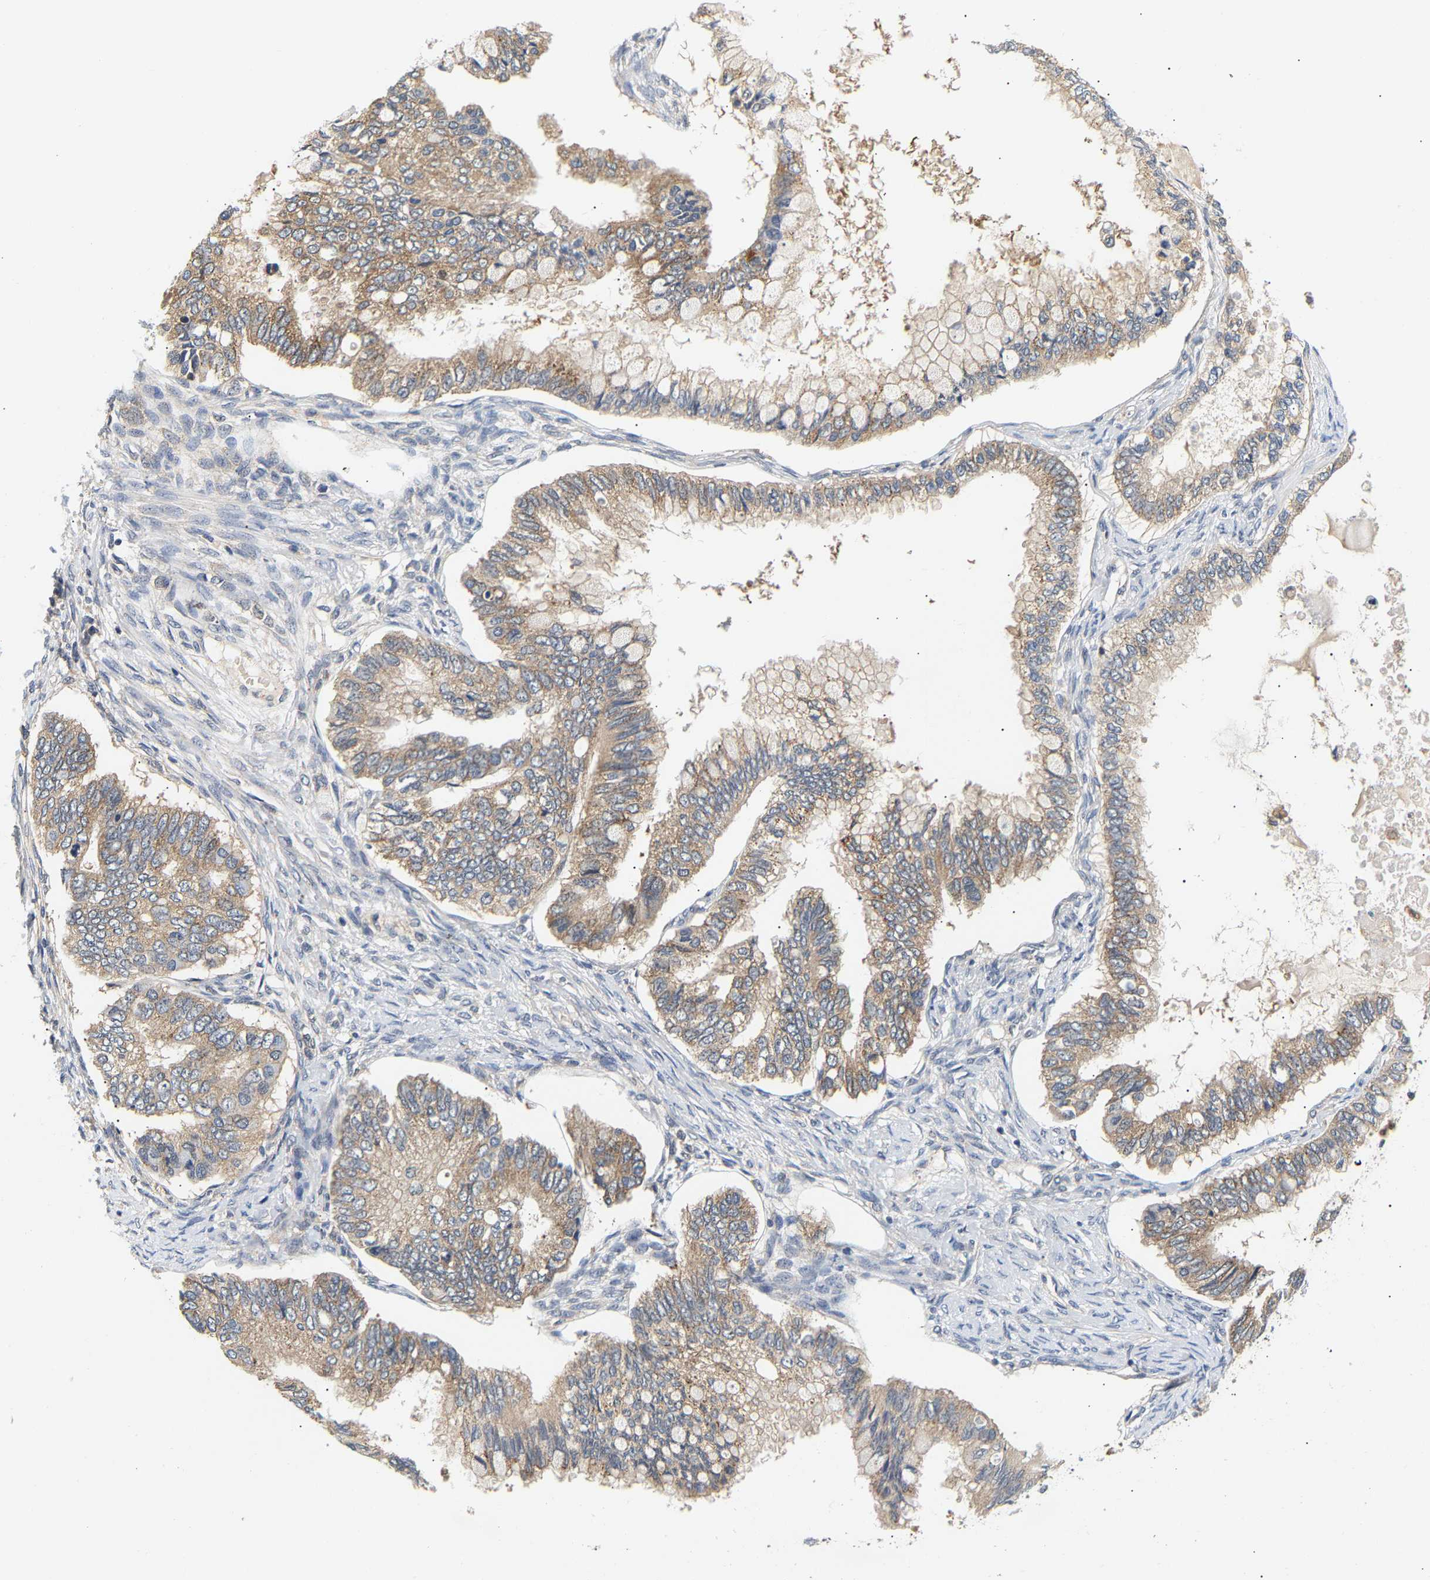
{"staining": {"intensity": "weak", "quantity": ">75%", "location": "cytoplasmic/membranous"}, "tissue": "ovarian cancer", "cell_type": "Tumor cells", "image_type": "cancer", "snomed": [{"axis": "morphology", "description": "Cystadenocarcinoma, mucinous, NOS"}, {"axis": "topography", "description": "Ovary"}], "caption": "Immunohistochemical staining of ovarian cancer (mucinous cystadenocarcinoma) displays low levels of weak cytoplasmic/membranous protein expression in approximately >75% of tumor cells.", "gene": "PPID", "patient": {"sex": "female", "age": 80}}